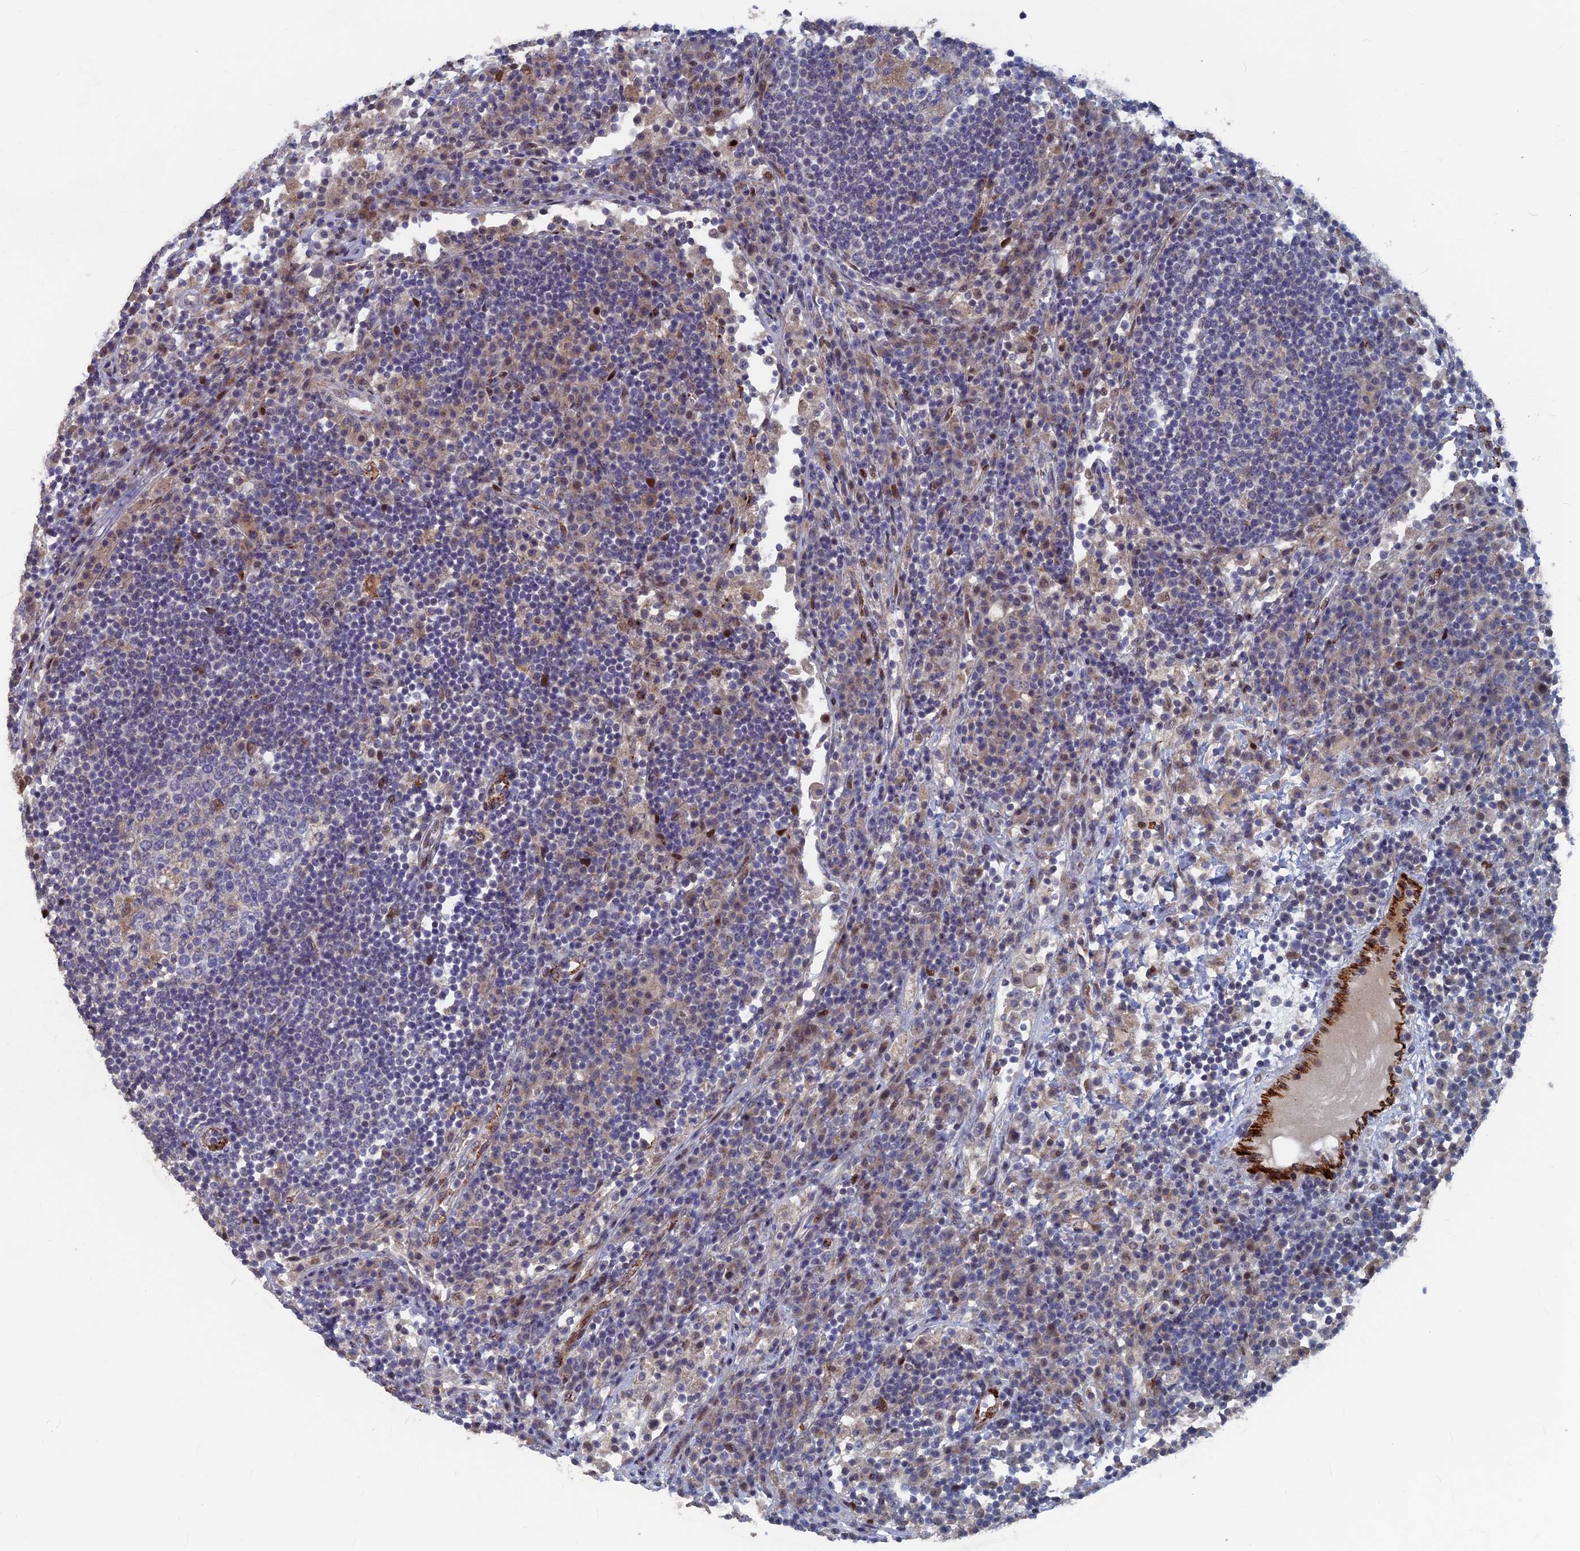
{"staining": {"intensity": "negative", "quantity": "none", "location": "none"}, "tissue": "lymph node", "cell_type": "Germinal center cells", "image_type": "normal", "snomed": [{"axis": "morphology", "description": "Normal tissue, NOS"}, {"axis": "topography", "description": "Lymph node"}], "caption": "DAB immunohistochemical staining of benign lymph node demonstrates no significant positivity in germinal center cells.", "gene": "SH3D21", "patient": {"sex": "female", "age": 53}}